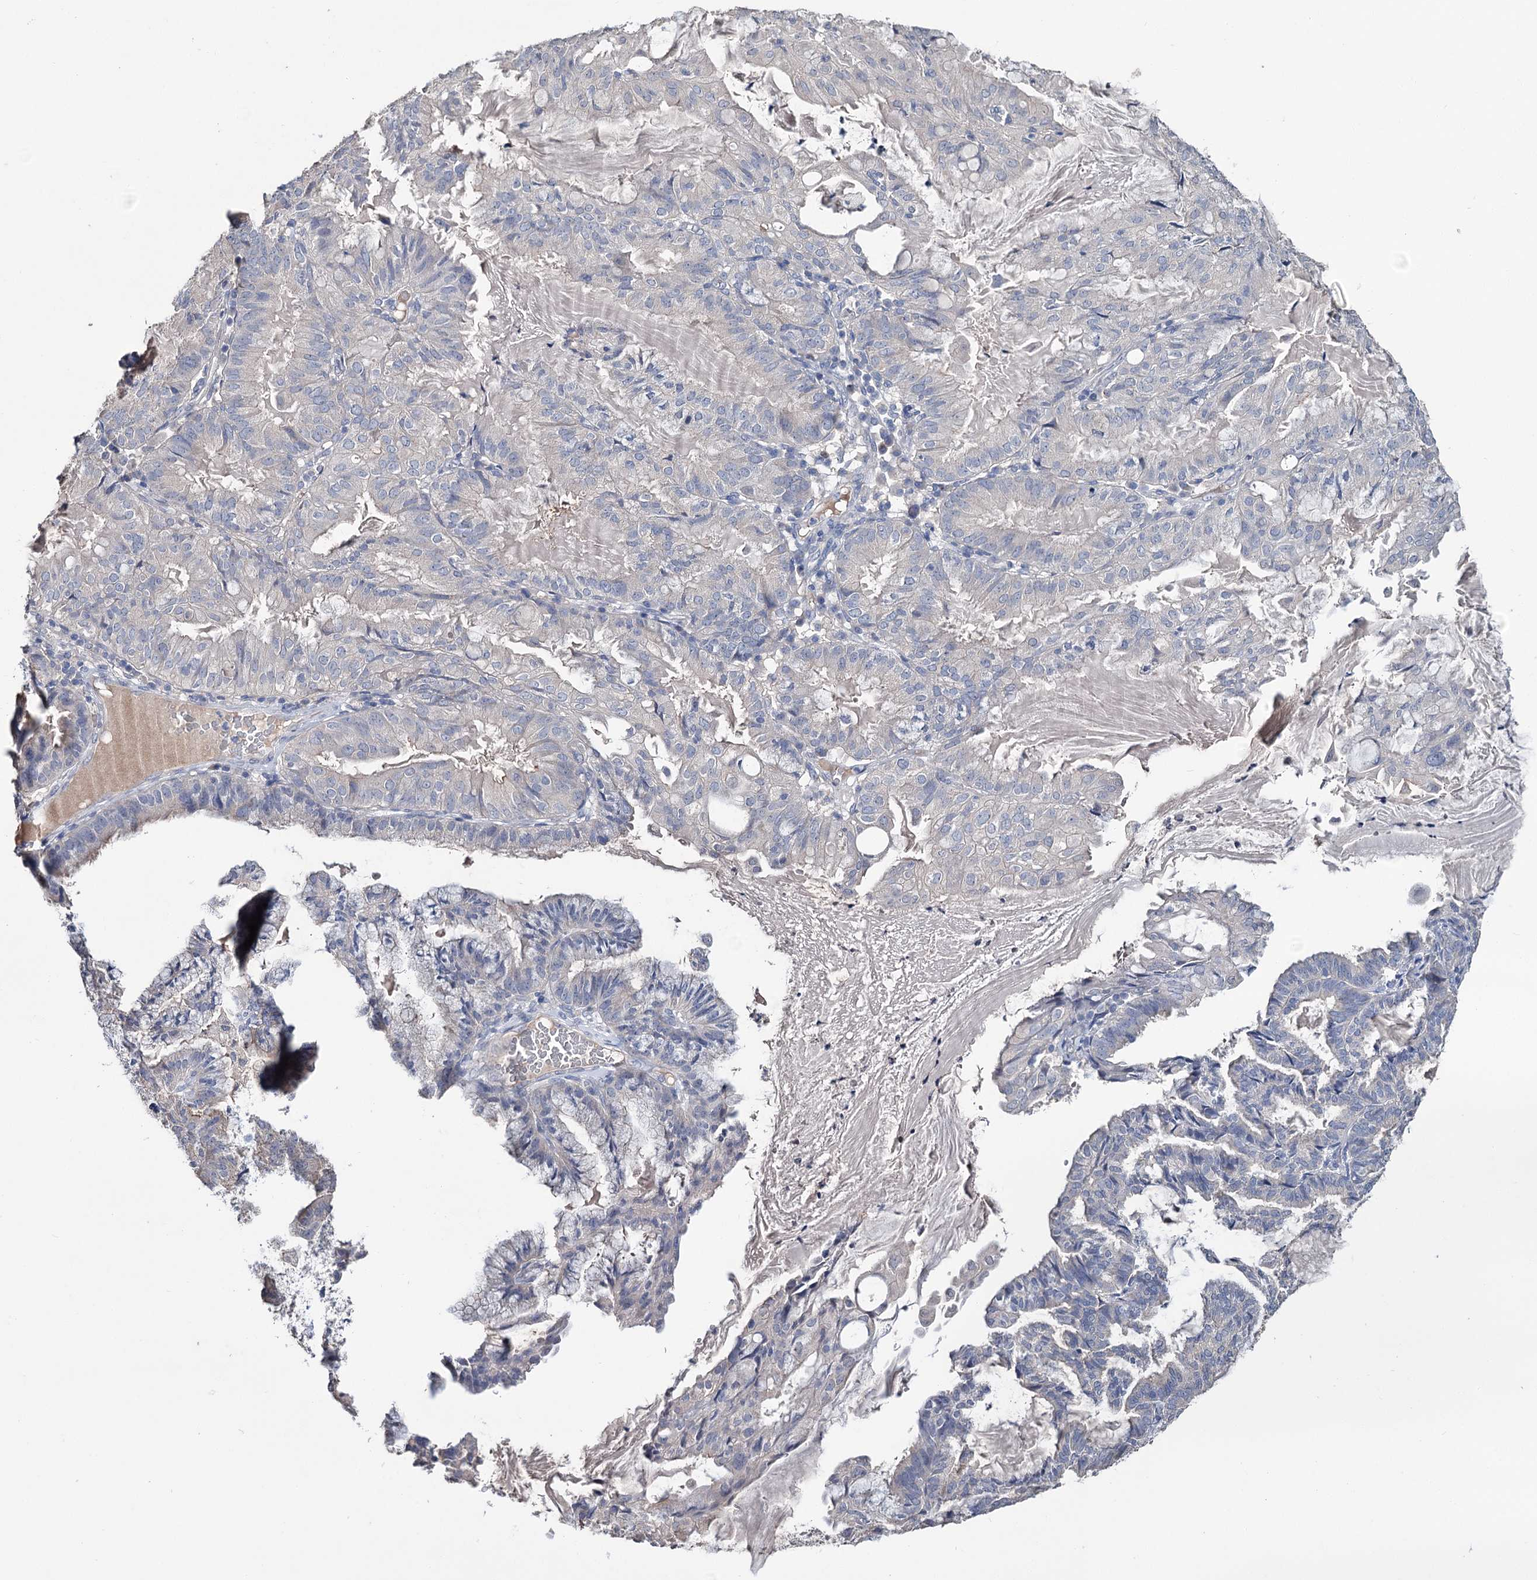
{"staining": {"intensity": "negative", "quantity": "none", "location": "none"}, "tissue": "endometrial cancer", "cell_type": "Tumor cells", "image_type": "cancer", "snomed": [{"axis": "morphology", "description": "Adenocarcinoma, NOS"}, {"axis": "topography", "description": "Endometrium"}], "caption": "A histopathology image of human endometrial adenocarcinoma is negative for staining in tumor cells. Brightfield microscopy of immunohistochemistry stained with DAB (3,3'-diaminobenzidine) (brown) and hematoxylin (blue), captured at high magnification.", "gene": "EPB41L5", "patient": {"sex": "female", "age": 86}}